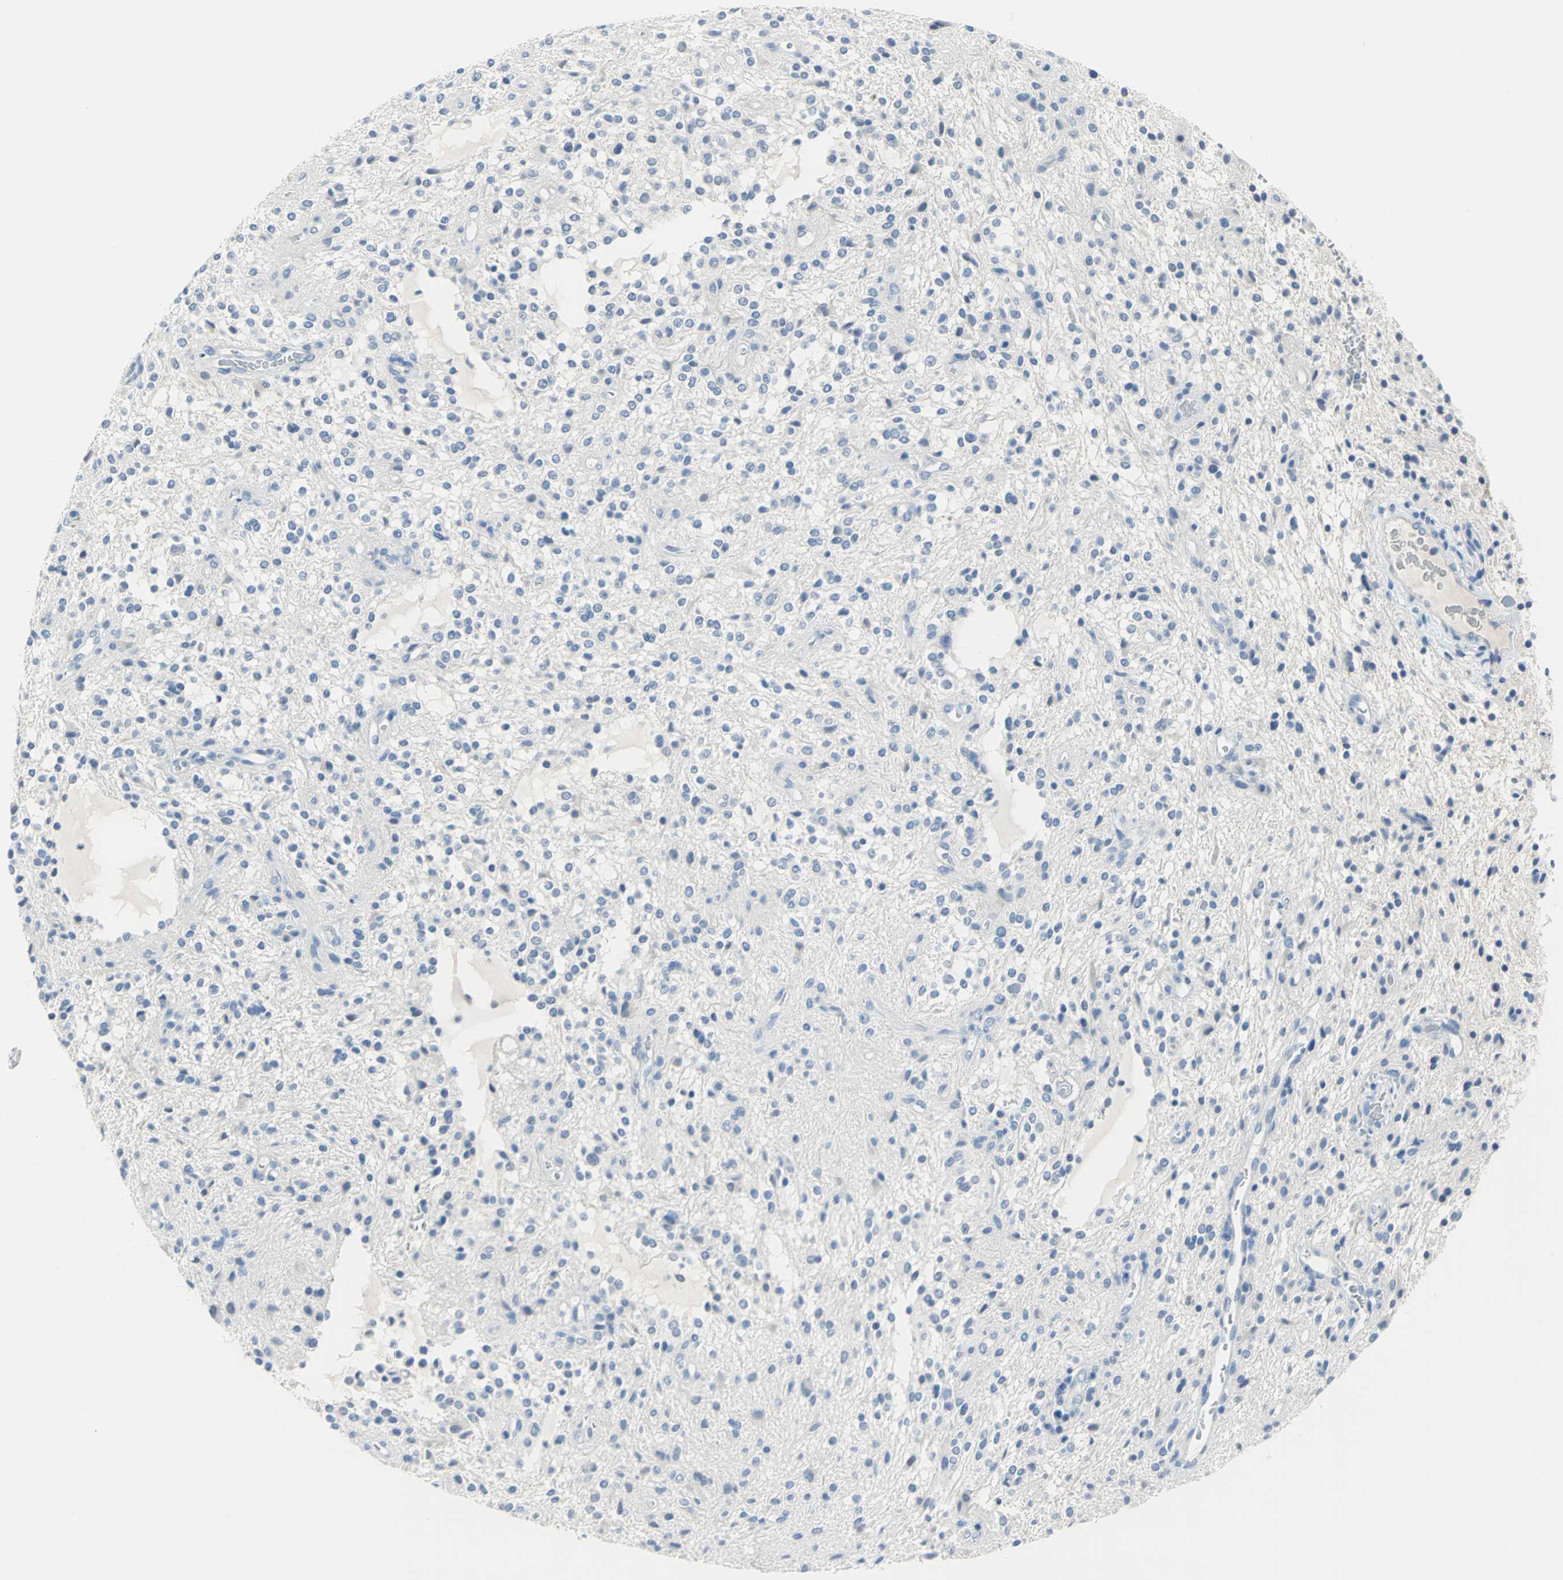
{"staining": {"intensity": "negative", "quantity": "none", "location": "none"}, "tissue": "glioma", "cell_type": "Tumor cells", "image_type": "cancer", "snomed": [{"axis": "morphology", "description": "Glioma, malignant, NOS"}, {"axis": "topography", "description": "Cerebellum"}], "caption": "Glioma was stained to show a protein in brown. There is no significant positivity in tumor cells.", "gene": "PKLR", "patient": {"sex": "female", "age": 10}}